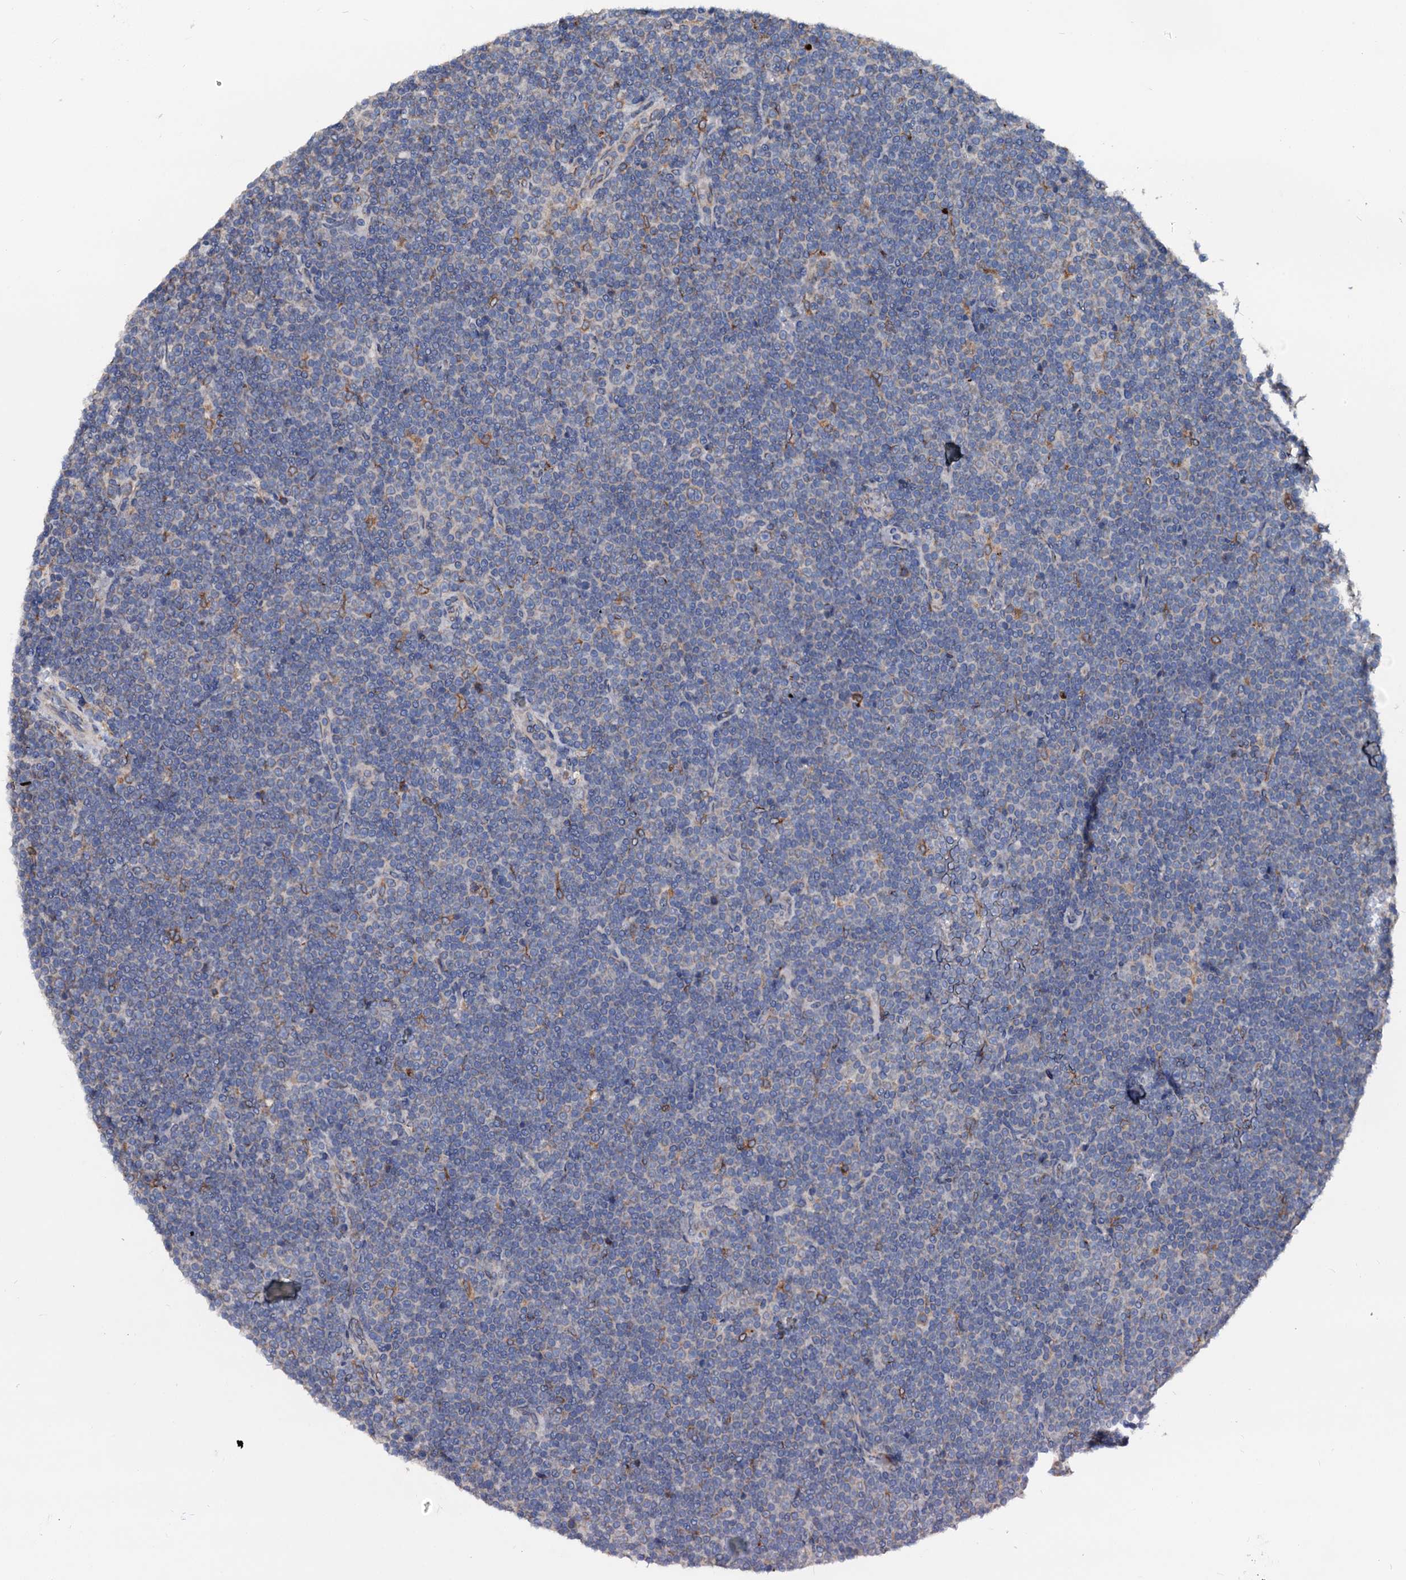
{"staining": {"intensity": "negative", "quantity": "none", "location": "none"}, "tissue": "lymphoma", "cell_type": "Tumor cells", "image_type": "cancer", "snomed": [{"axis": "morphology", "description": "Malignant lymphoma, non-Hodgkin's type, Low grade"}, {"axis": "topography", "description": "Lymph node"}], "caption": "Lymphoma stained for a protein using IHC demonstrates no expression tumor cells.", "gene": "LMAN1", "patient": {"sex": "female", "age": 67}}